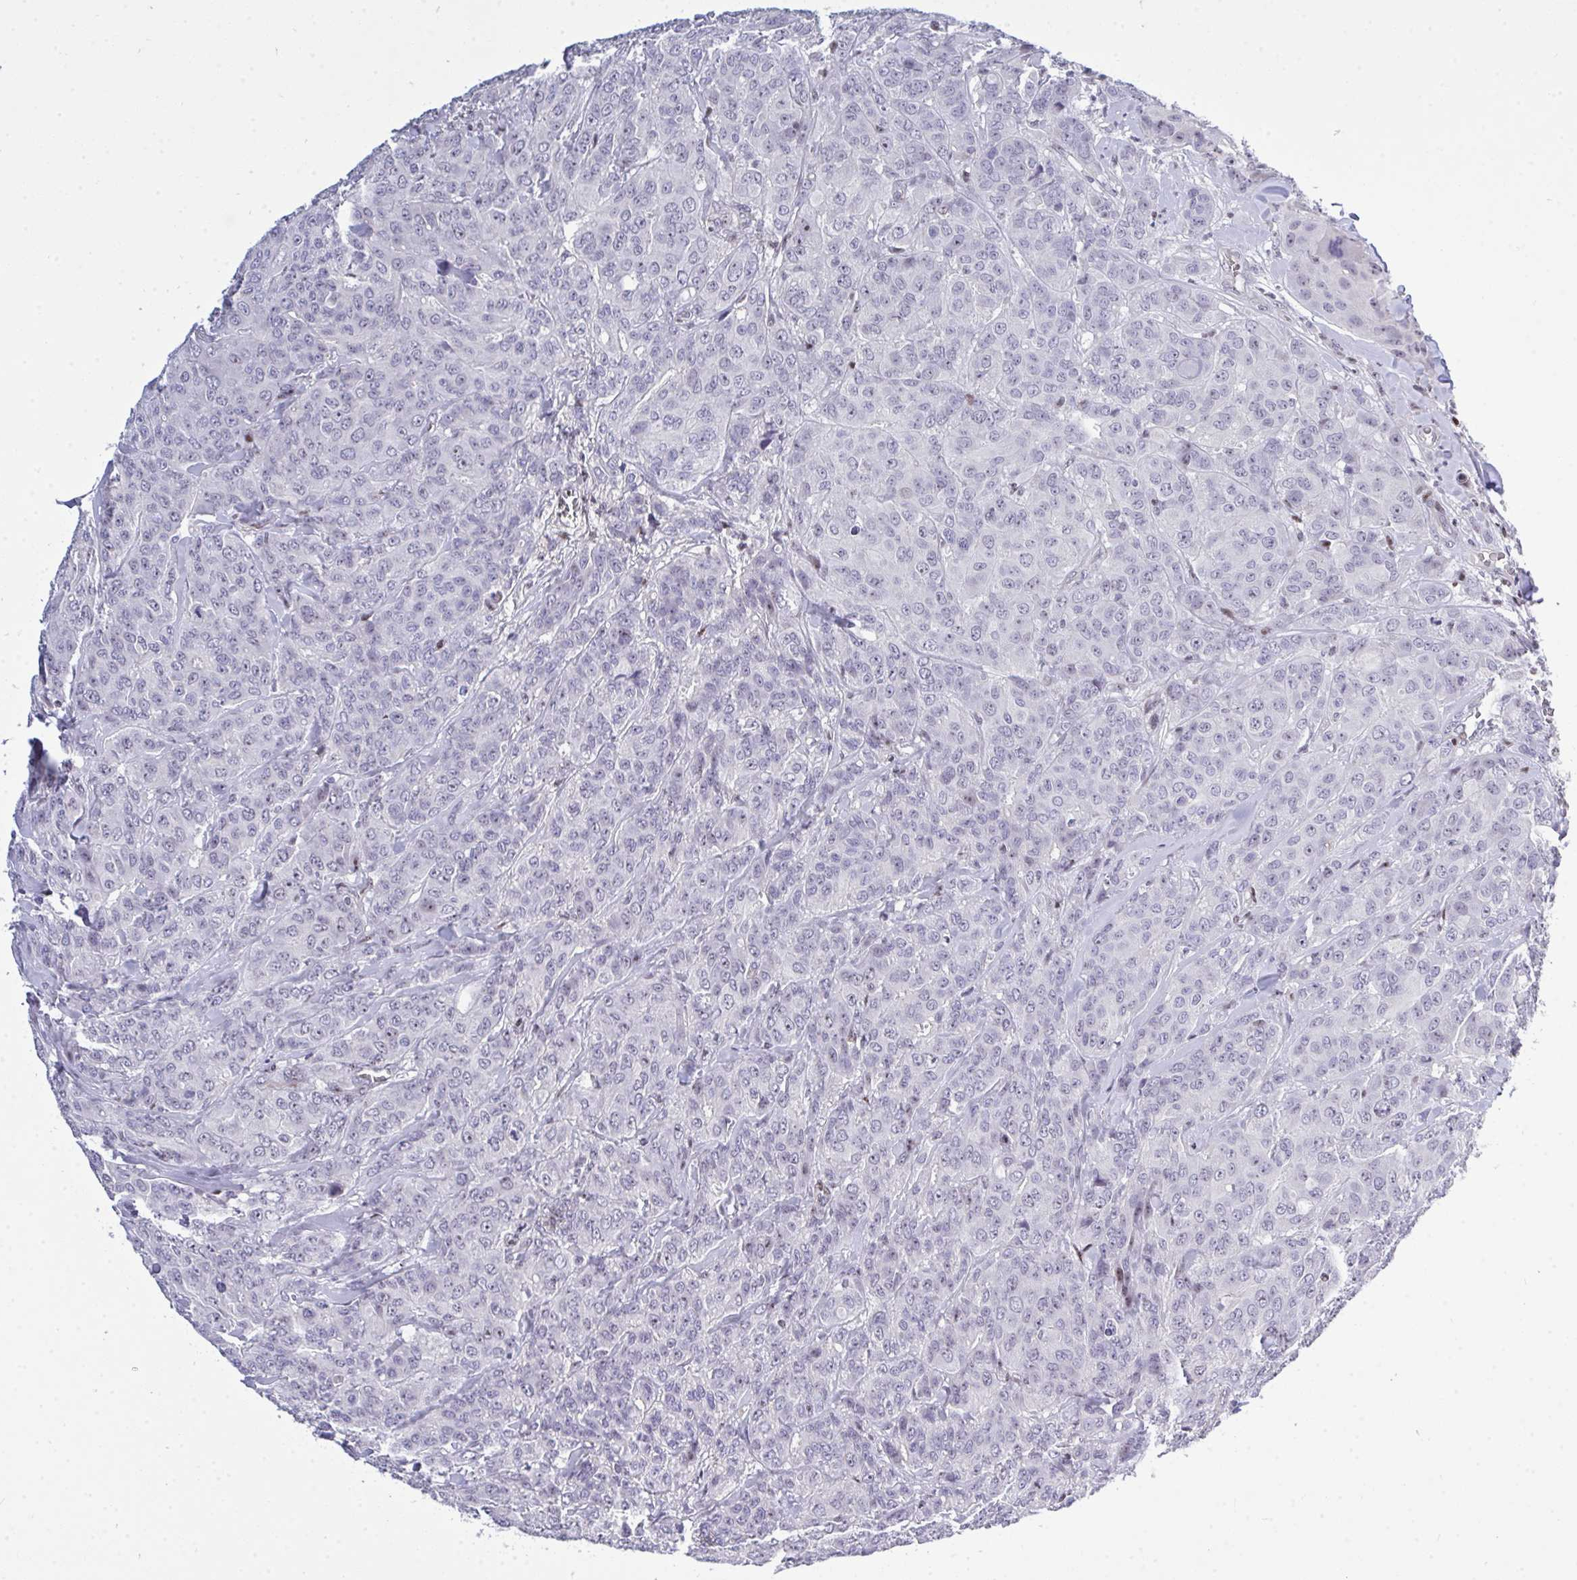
{"staining": {"intensity": "weak", "quantity": "<25%", "location": "nuclear"}, "tissue": "breast cancer", "cell_type": "Tumor cells", "image_type": "cancer", "snomed": [{"axis": "morphology", "description": "Normal tissue, NOS"}, {"axis": "morphology", "description": "Duct carcinoma"}, {"axis": "topography", "description": "Breast"}], "caption": "A histopathology image of breast cancer stained for a protein shows no brown staining in tumor cells.", "gene": "PLPPR3", "patient": {"sex": "female", "age": 43}}